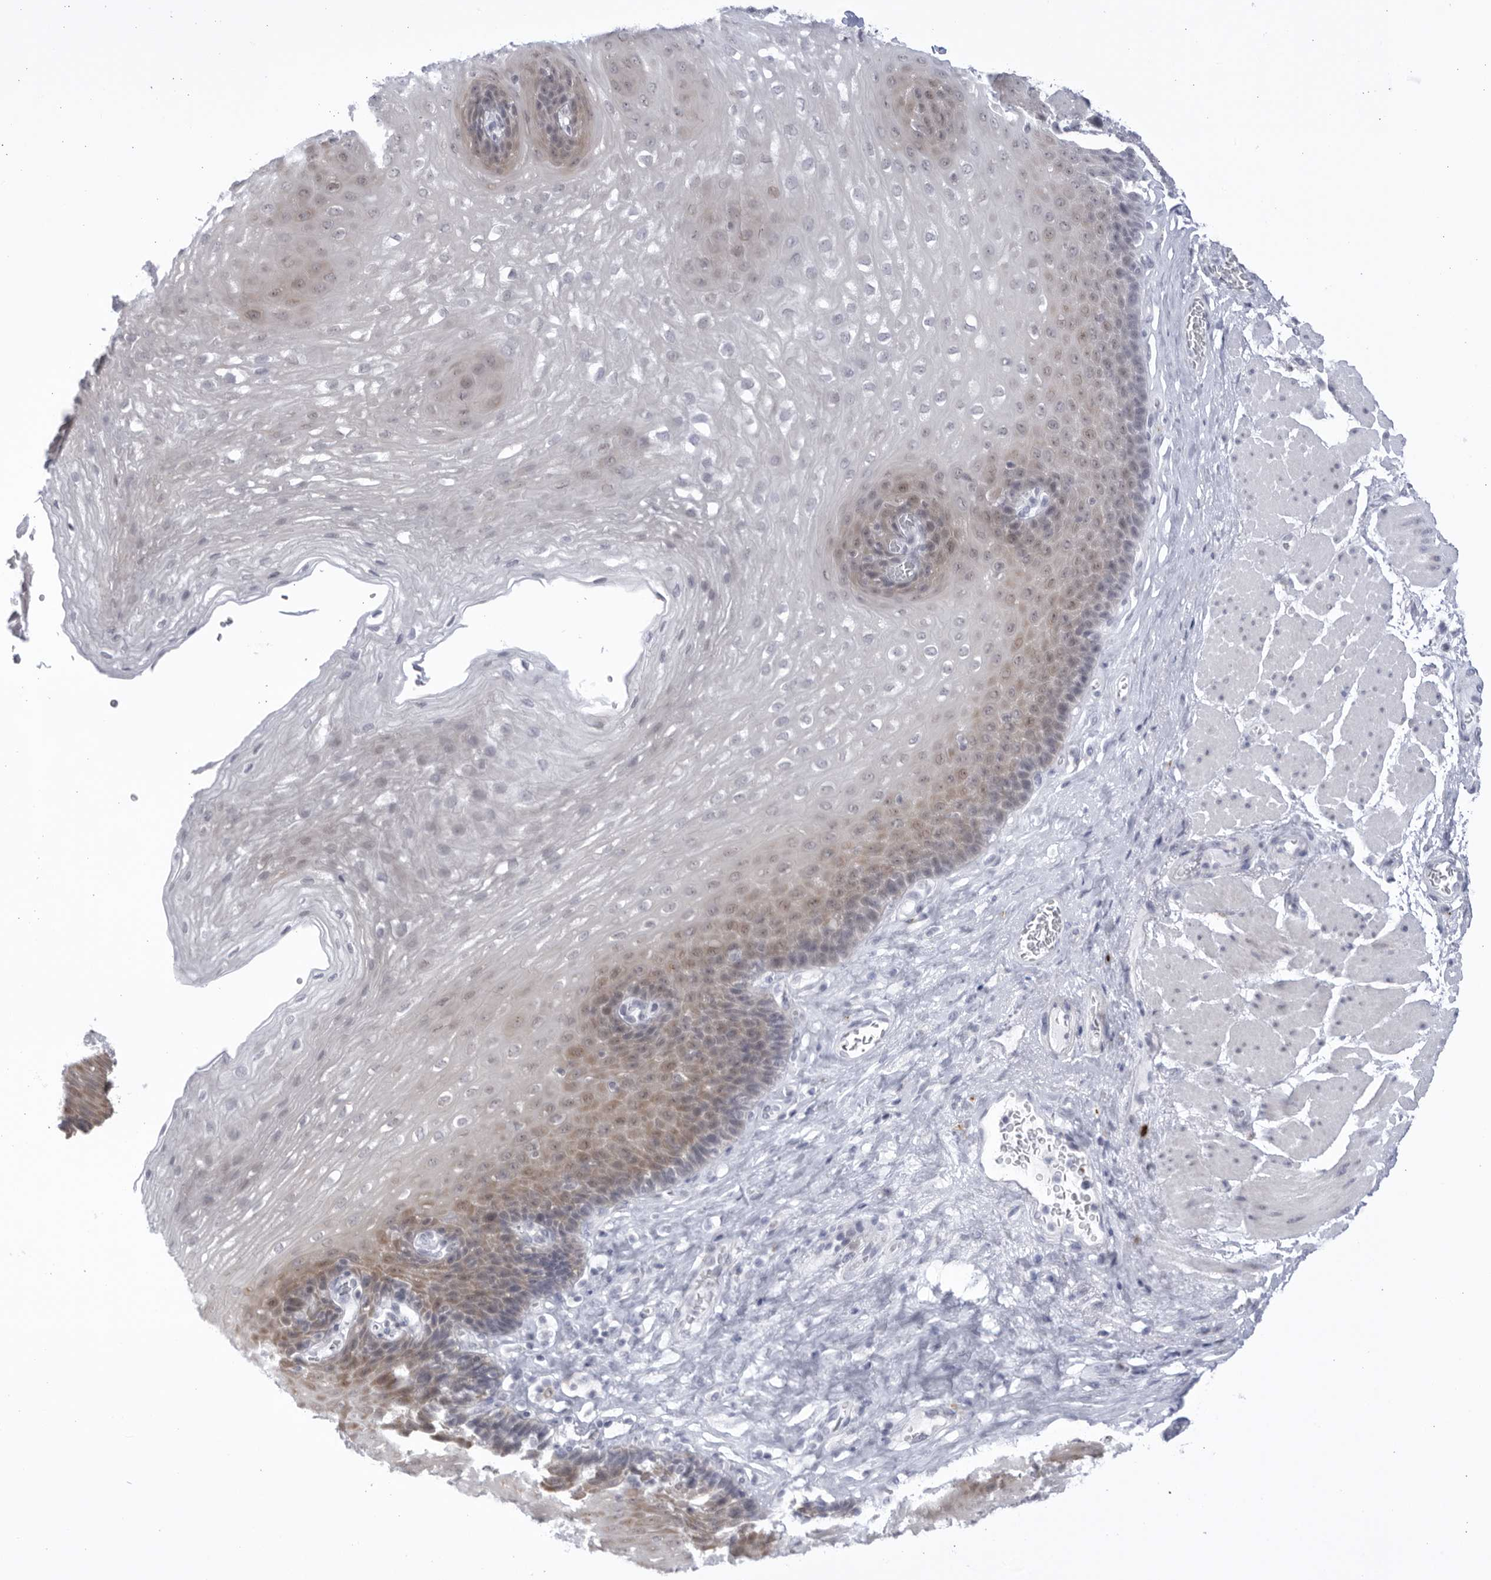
{"staining": {"intensity": "weak", "quantity": "25%-75%", "location": "cytoplasmic/membranous,nuclear"}, "tissue": "esophagus", "cell_type": "Squamous epithelial cells", "image_type": "normal", "snomed": [{"axis": "morphology", "description": "Normal tissue, NOS"}, {"axis": "topography", "description": "Esophagus"}], "caption": "Immunohistochemical staining of unremarkable esophagus demonstrates 25%-75% levels of weak cytoplasmic/membranous,nuclear protein staining in approximately 25%-75% of squamous epithelial cells. (DAB IHC with brightfield microscopy, high magnification).", "gene": "CCDC181", "patient": {"sex": "female", "age": 66}}